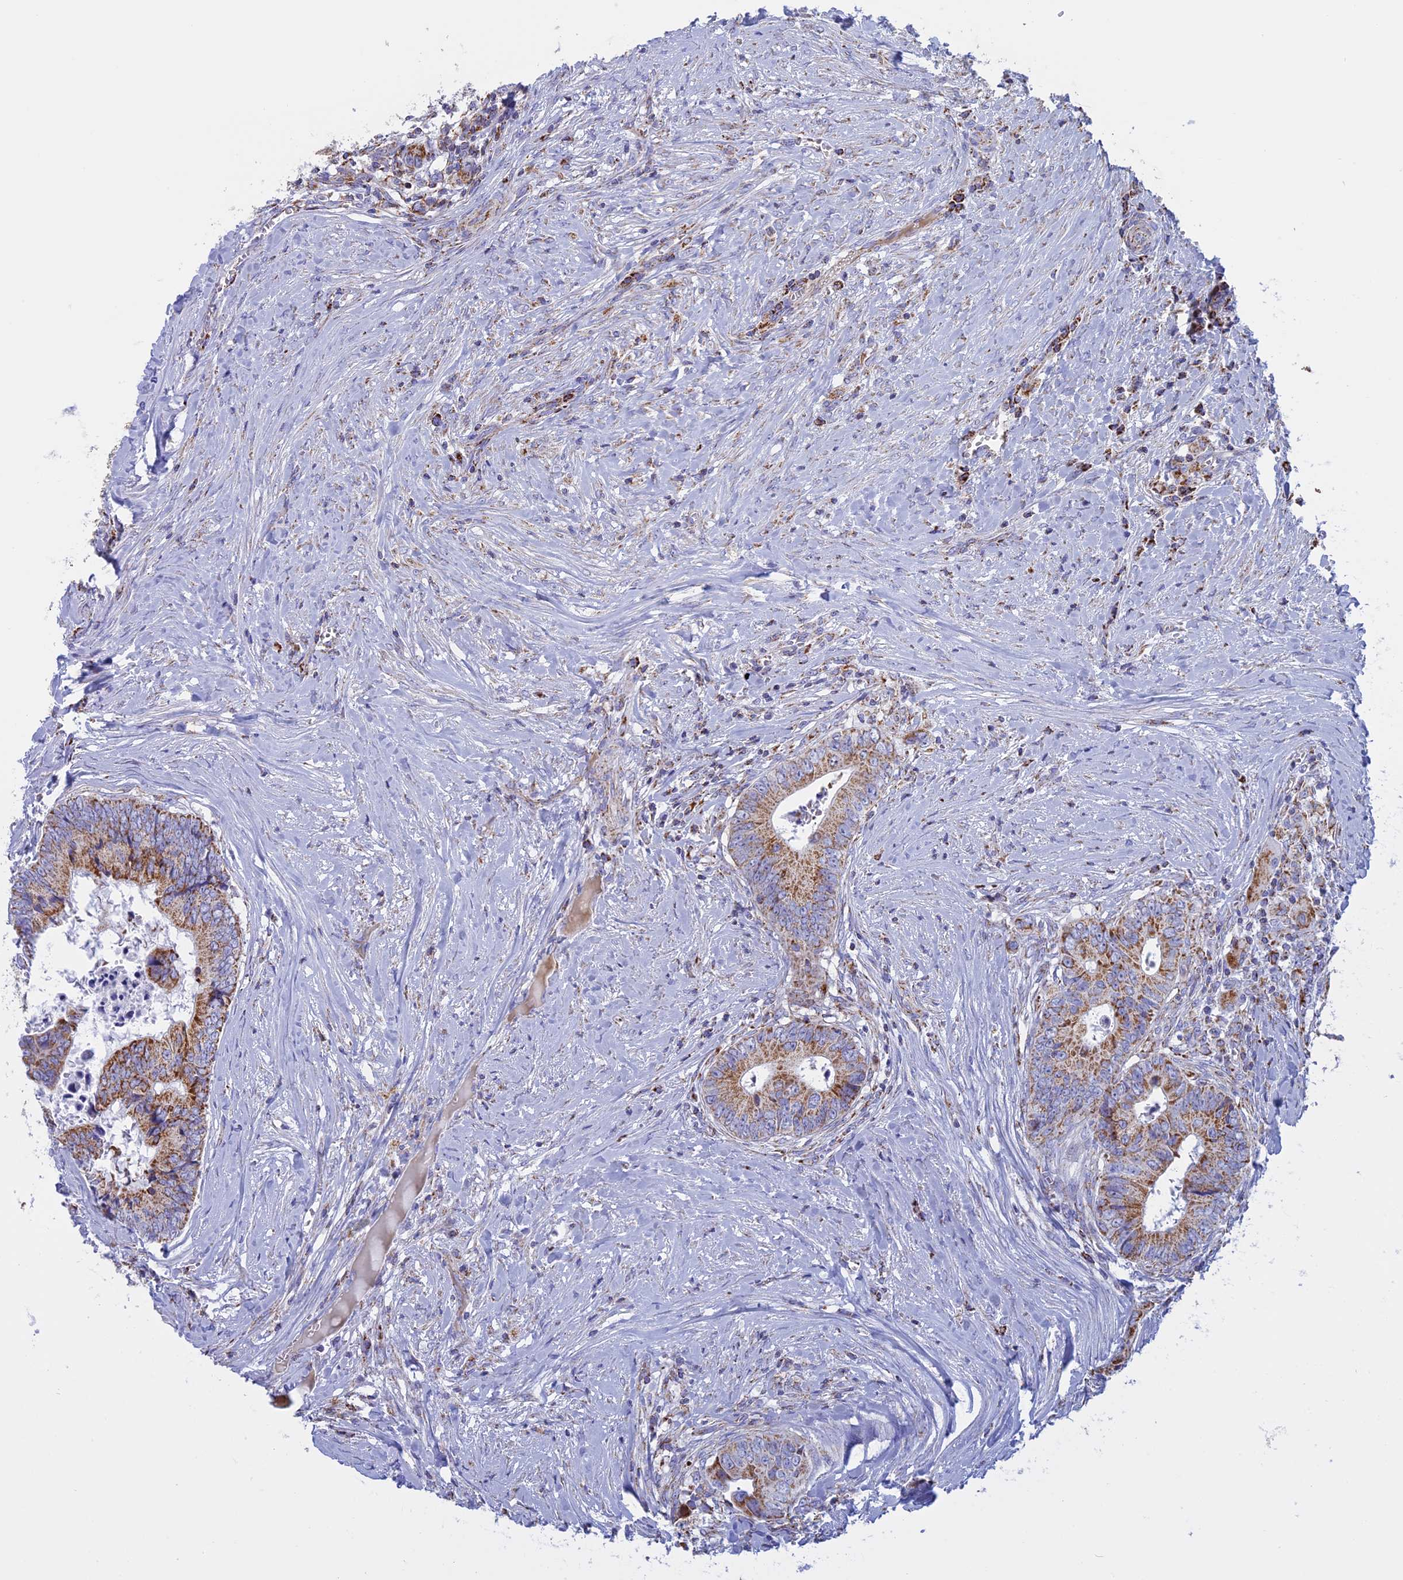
{"staining": {"intensity": "moderate", "quantity": ">75%", "location": "cytoplasmic/membranous"}, "tissue": "colorectal cancer", "cell_type": "Tumor cells", "image_type": "cancer", "snomed": [{"axis": "morphology", "description": "Adenocarcinoma, NOS"}, {"axis": "topography", "description": "Colon"}], "caption": "Protein analysis of colorectal cancer tissue shows moderate cytoplasmic/membranous staining in about >75% of tumor cells. (Stains: DAB in brown, nuclei in blue, Microscopy: brightfield microscopy at high magnification).", "gene": "KCNG1", "patient": {"sex": "male", "age": 85}}